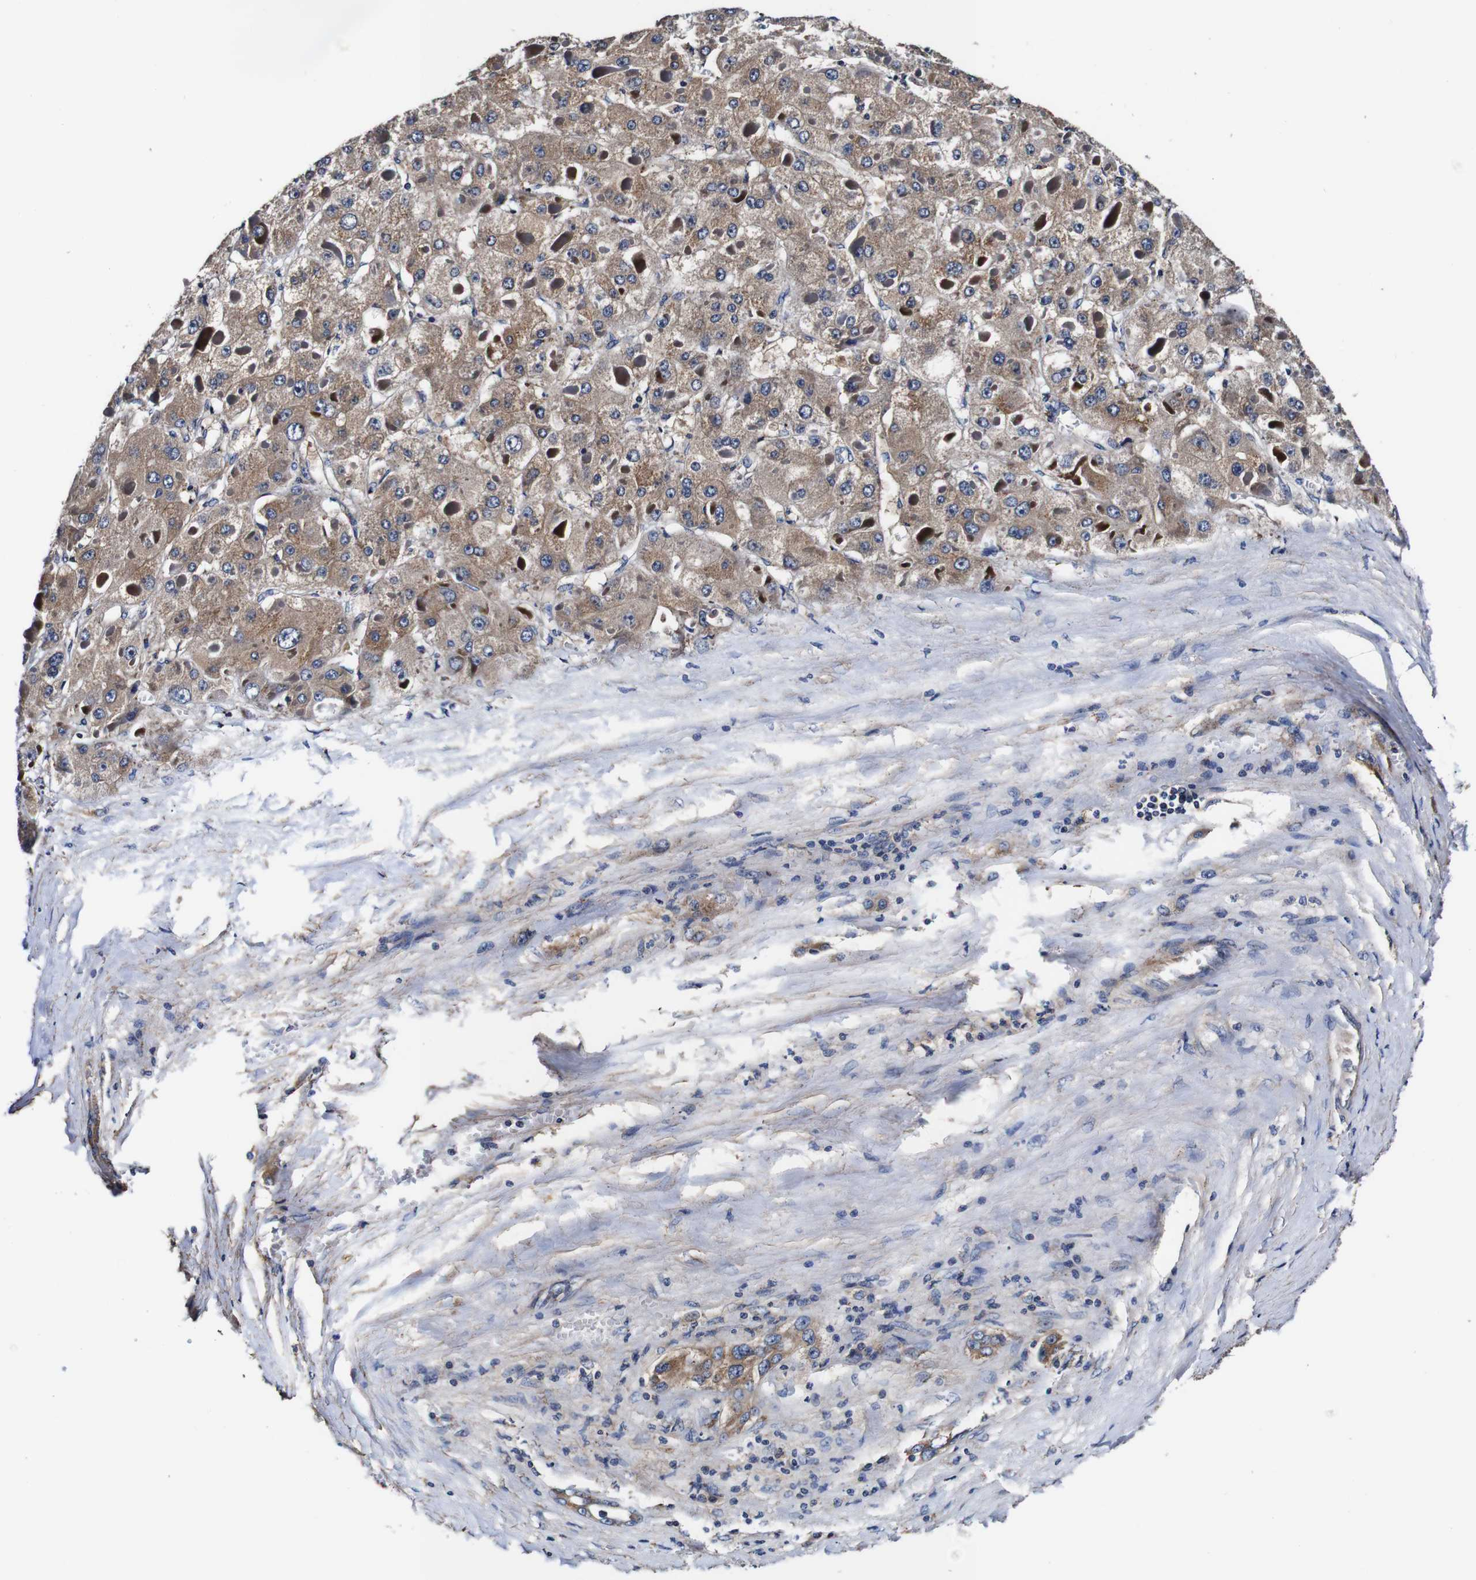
{"staining": {"intensity": "moderate", "quantity": ">75%", "location": "cytoplasmic/membranous"}, "tissue": "liver cancer", "cell_type": "Tumor cells", "image_type": "cancer", "snomed": [{"axis": "morphology", "description": "Carcinoma, Hepatocellular, NOS"}, {"axis": "topography", "description": "Liver"}], "caption": "Immunohistochemical staining of liver cancer shows medium levels of moderate cytoplasmic/membranous protein positivity in approximately >75% of tumor cells.", "gene": "PDCD6IP", "patient": {"sex": "female", "age": 73}}